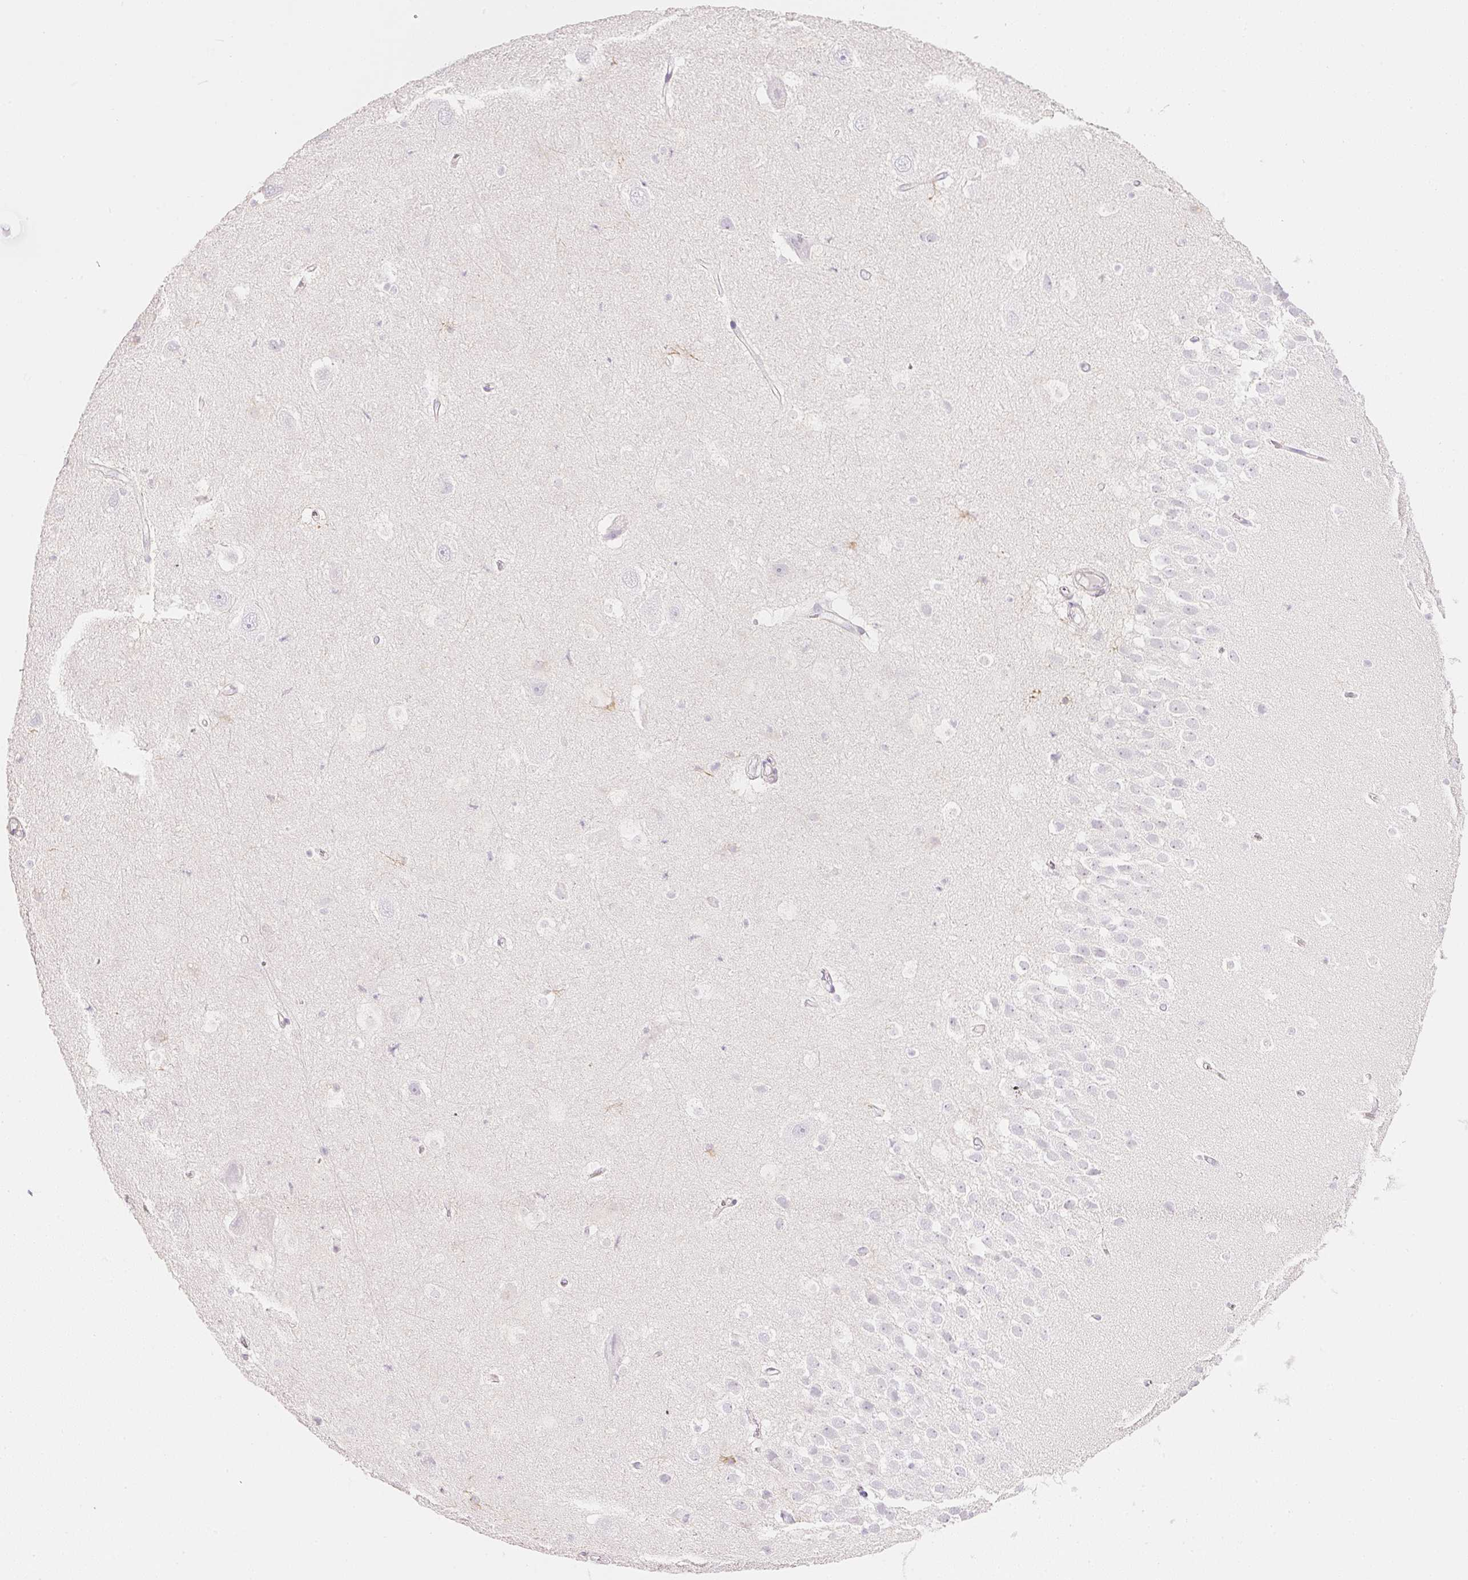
{"staining": {"intensity": "negative", "quantity": "none", "location": "none"}, "tissue": "hippocampus", "cell_type": "Glial cells", "image_type": "normal", "snomed": [{"axis": "morphology", "description": "Normal tissue, NOS"}, {"axis": "topography", "description": "Hippocampus"}], "caption": "High power microscopy image of an IHC photomicrograph of benign hippocampus, revealing no significant expression in glial cells.", "gene": "KCNE2", "patient": {"sex": "male", "age": 26}}